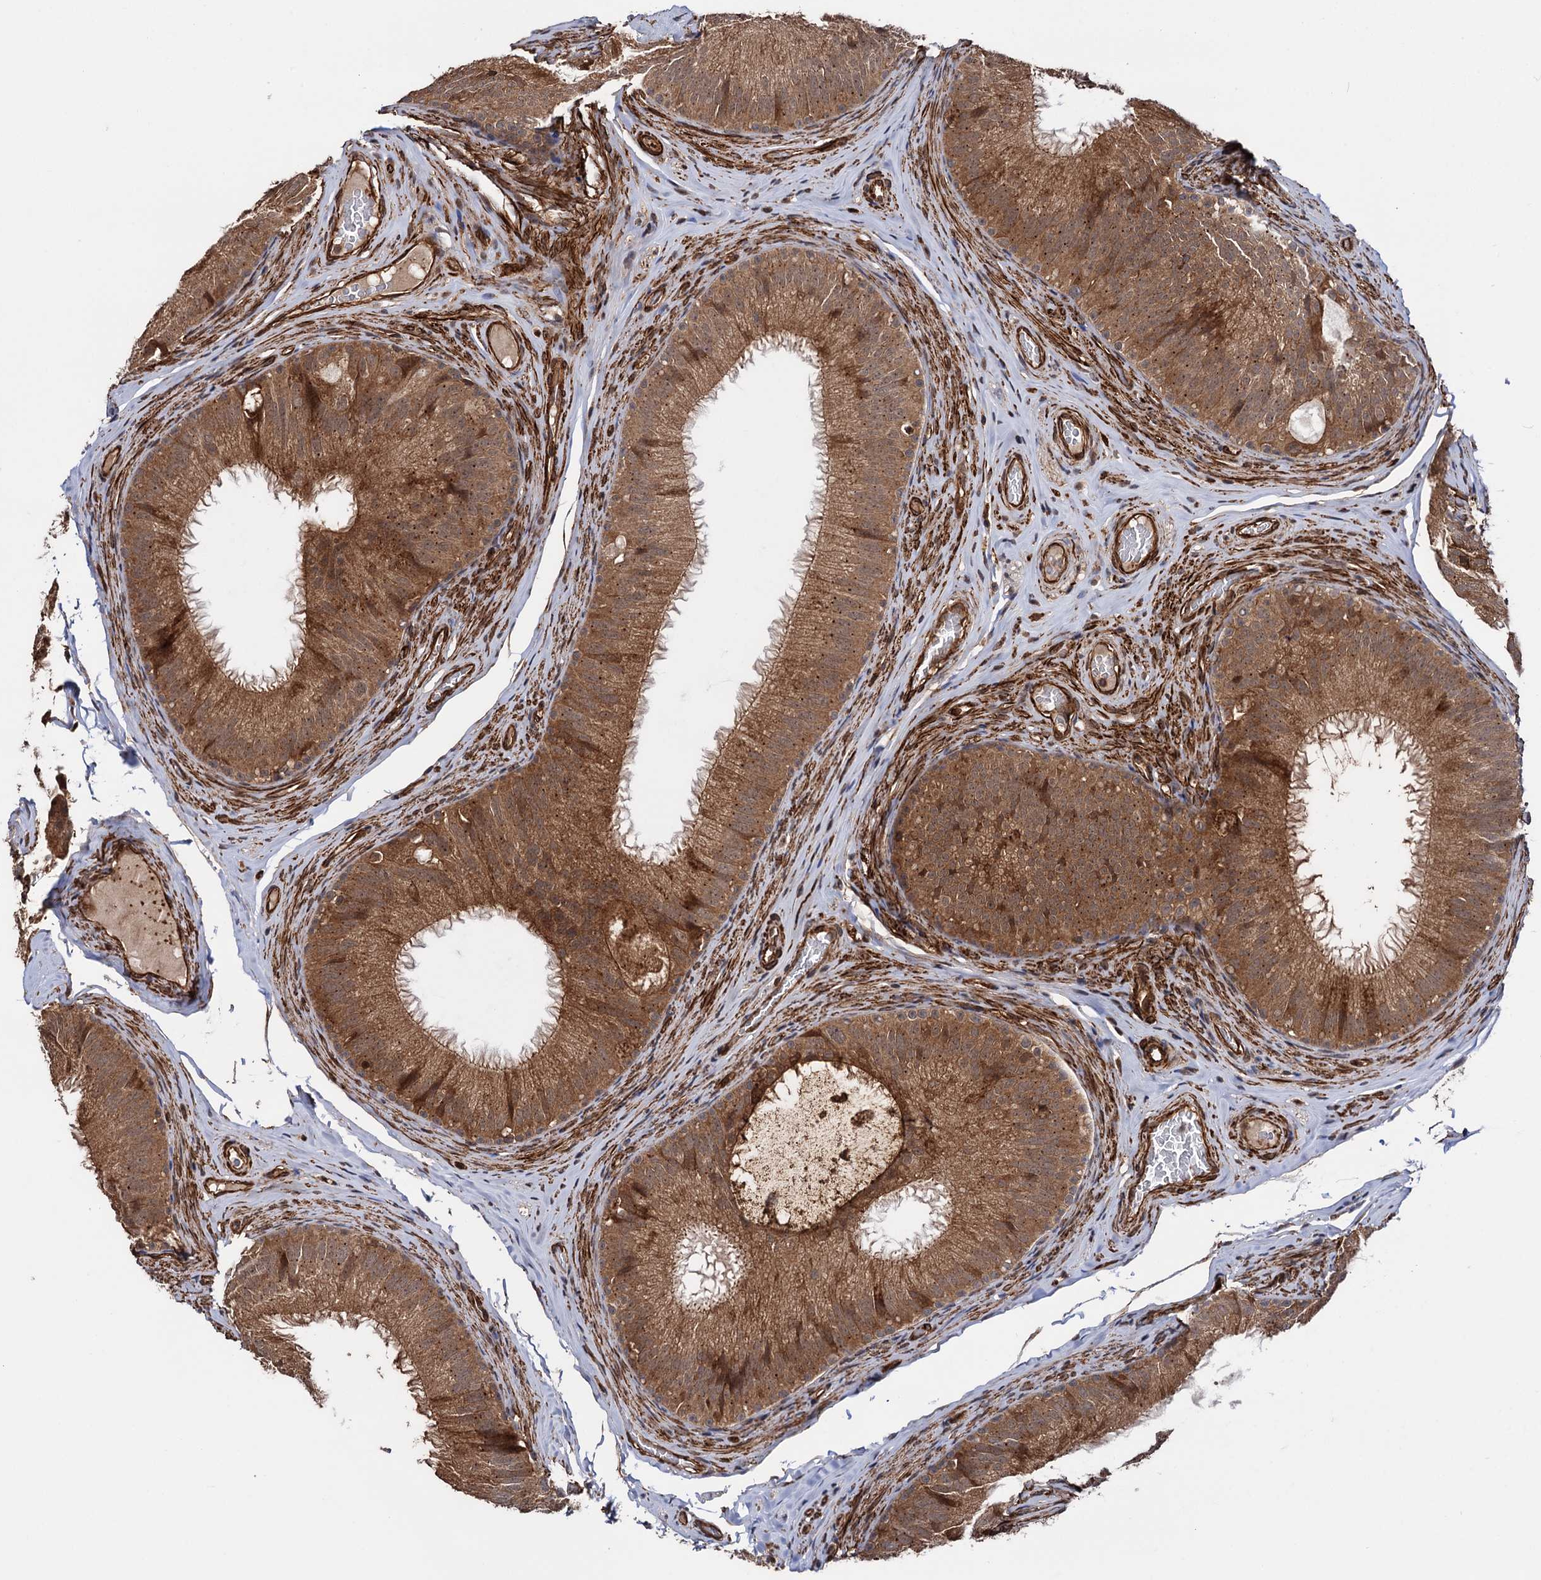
{"staining": {"intensity": "moderate", "quantity": ">75%", "location": "cytoplasmic/membranous"}, "tissue": "epididymis", "cell_type": "Glandular cells", "image_type": "normal", "snomed": [{"axis": "morphology", "description": "Normal tissue, NOS"}, {"axis": "topography", "description": "Epididymis"}], "caption": "Epididymis stained for a protein (brown) exhibits moderate cytoplasmic/membranous positive expression in about >75% of glandular cells.", "gene": "ATP8B4", "patient": {"sex": "male", "age": 34}}